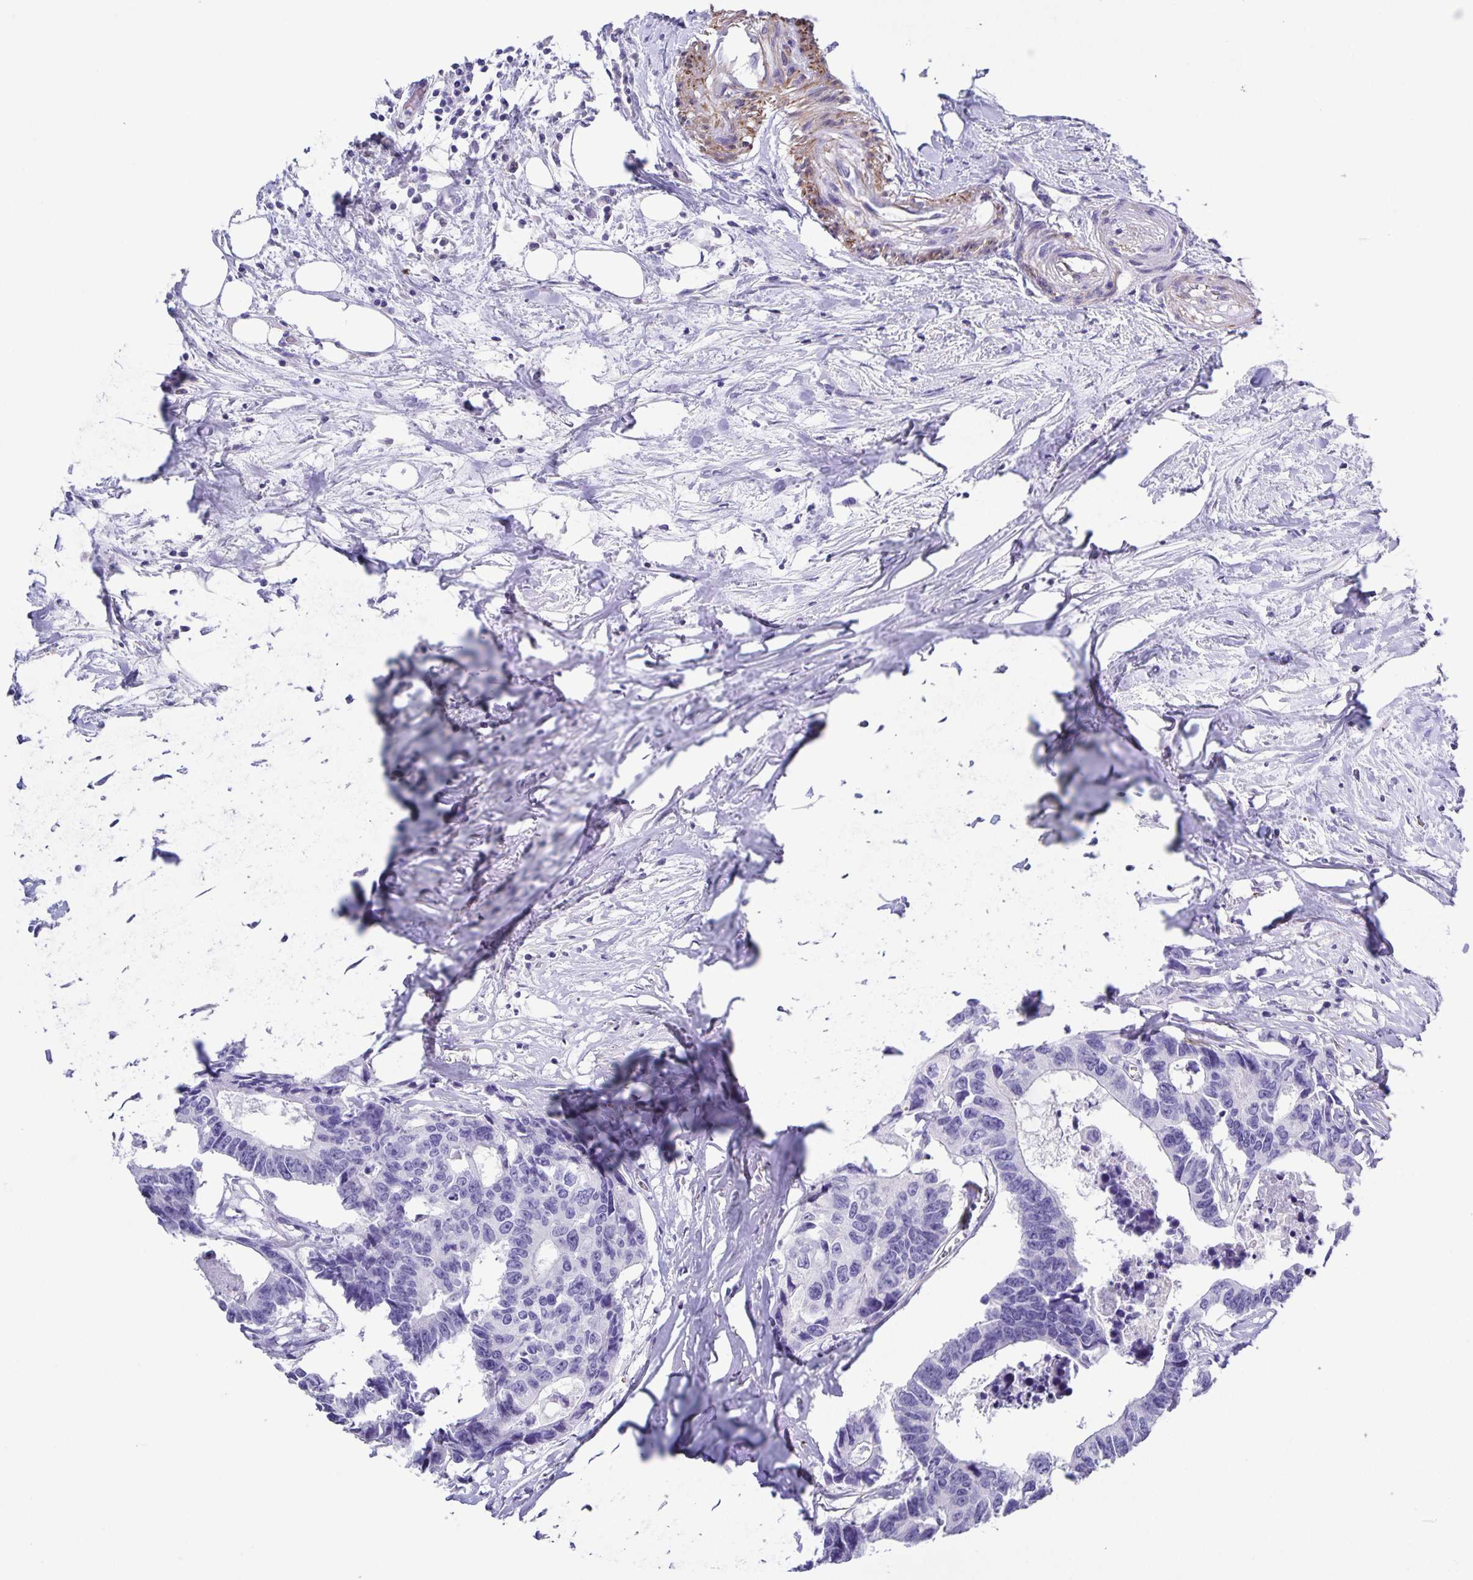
{"staining": {"intensity": "negative", "quantity": "none", "location": "none"}, "tissue": "colorectal cancer", "cell_type": "Tumor cells", "image_type": "cancer", "snomed": [{"axis": "morphology", "description": "Adenocarcinoma, NOS"}, {"axis": "topography", "description": "Rectum"}], "caption": "Immunohistochemical staining of human colorectal adenocarcinoma reveals no significant expression in tumor cells.", "gene": "UBQLN3", "patient": {"sex": "male", "age": 57}}